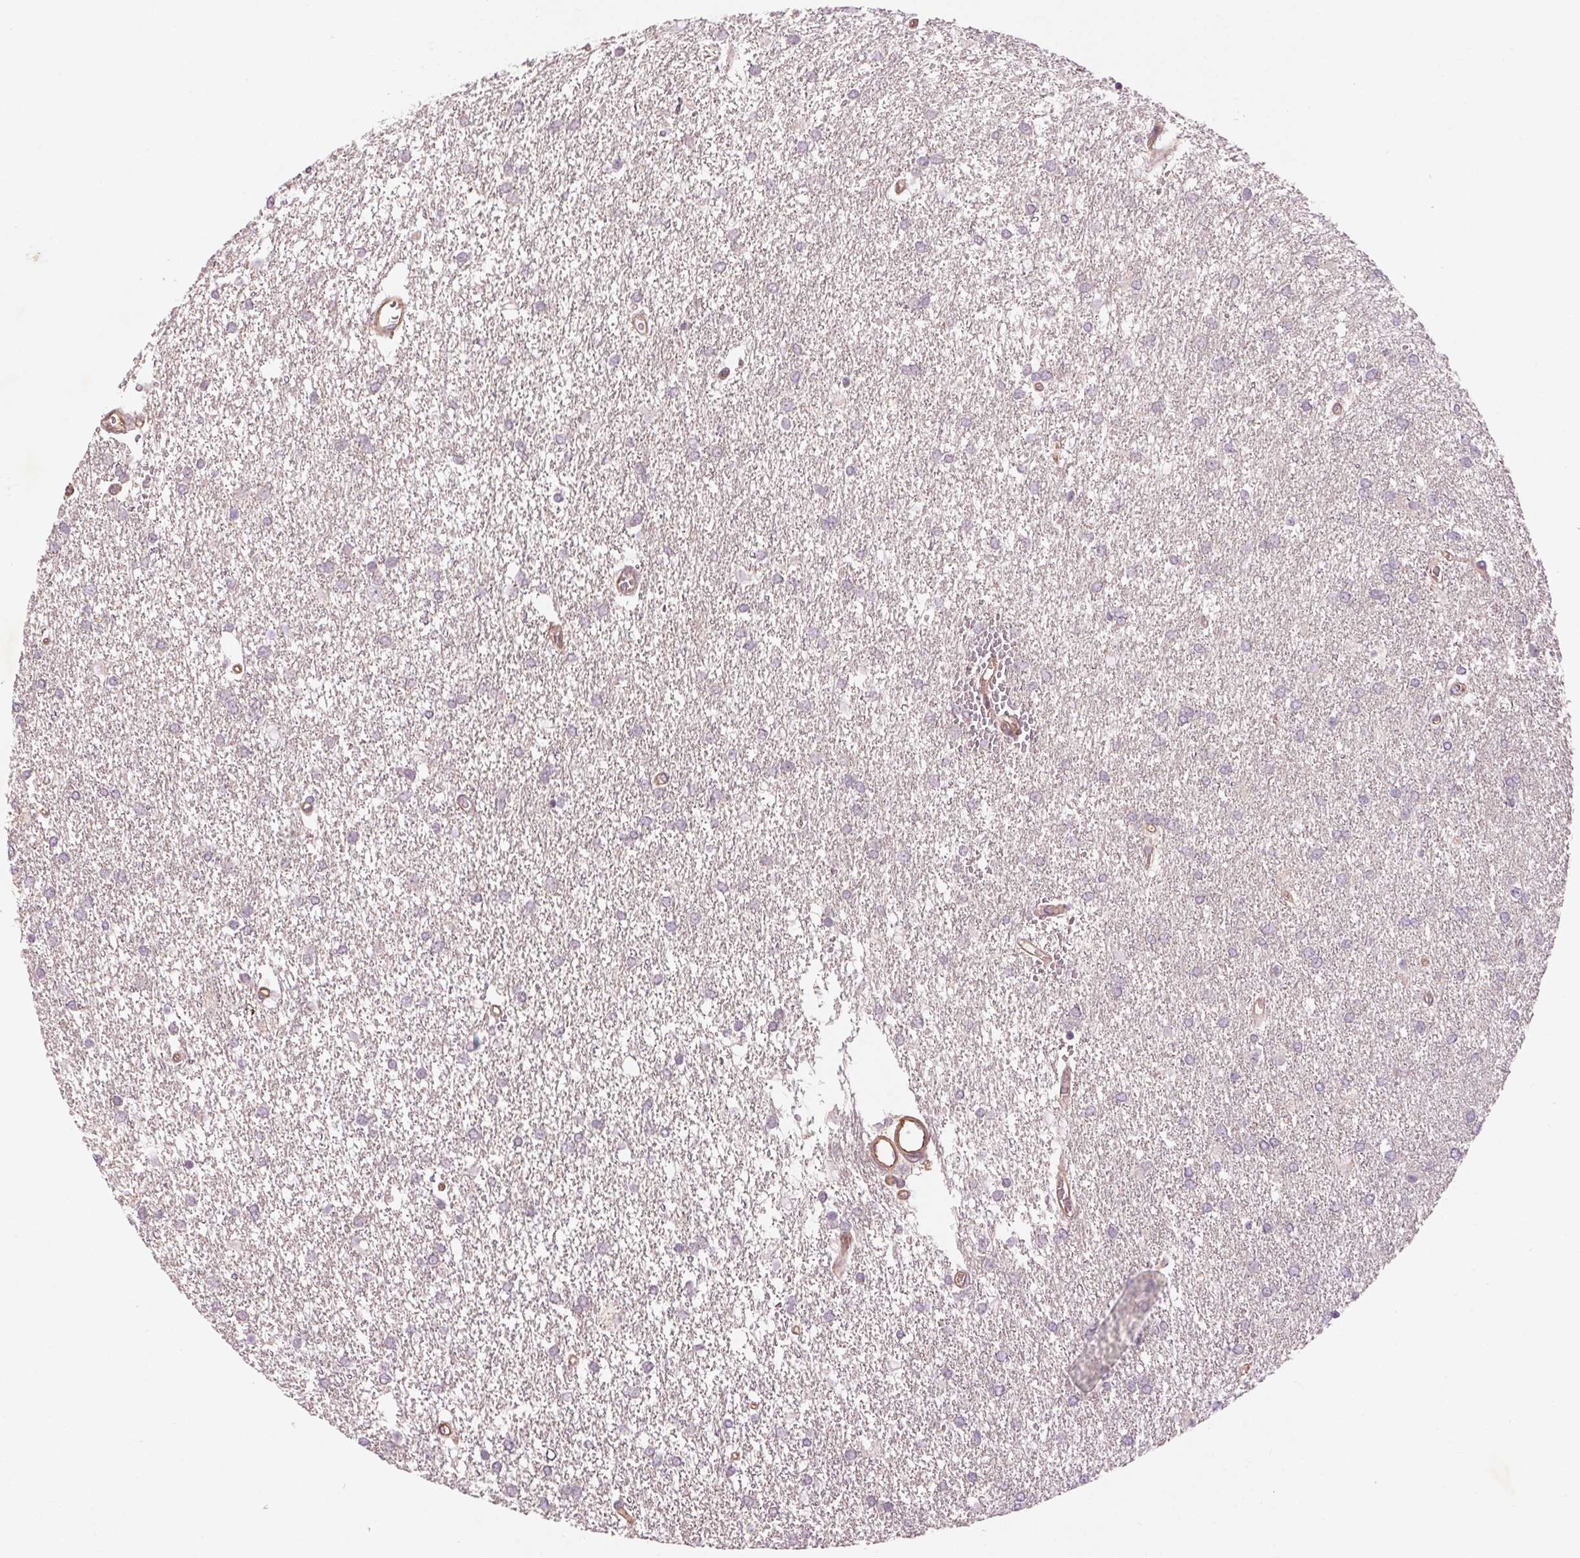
{"staining": {"intensity": "negative", "quantity": "none", "location": "none"}, "tissue": "glioma", "cell_type": "Tumor cells", "image_type": "cancer", "snomed": [{"axis": "morphology", "description": "Glioma, malignant, High grade"}, {"axis": "topography", "description": "Brain"}], "caption": "High power microscopy histopathology image of an immunohistochemistry histopathology image of high-grade glioma (malignant), revealing no significant staining in tumor cells.", "gene": "CCSER1", "patient": {"sex": "female", "age": 61}}